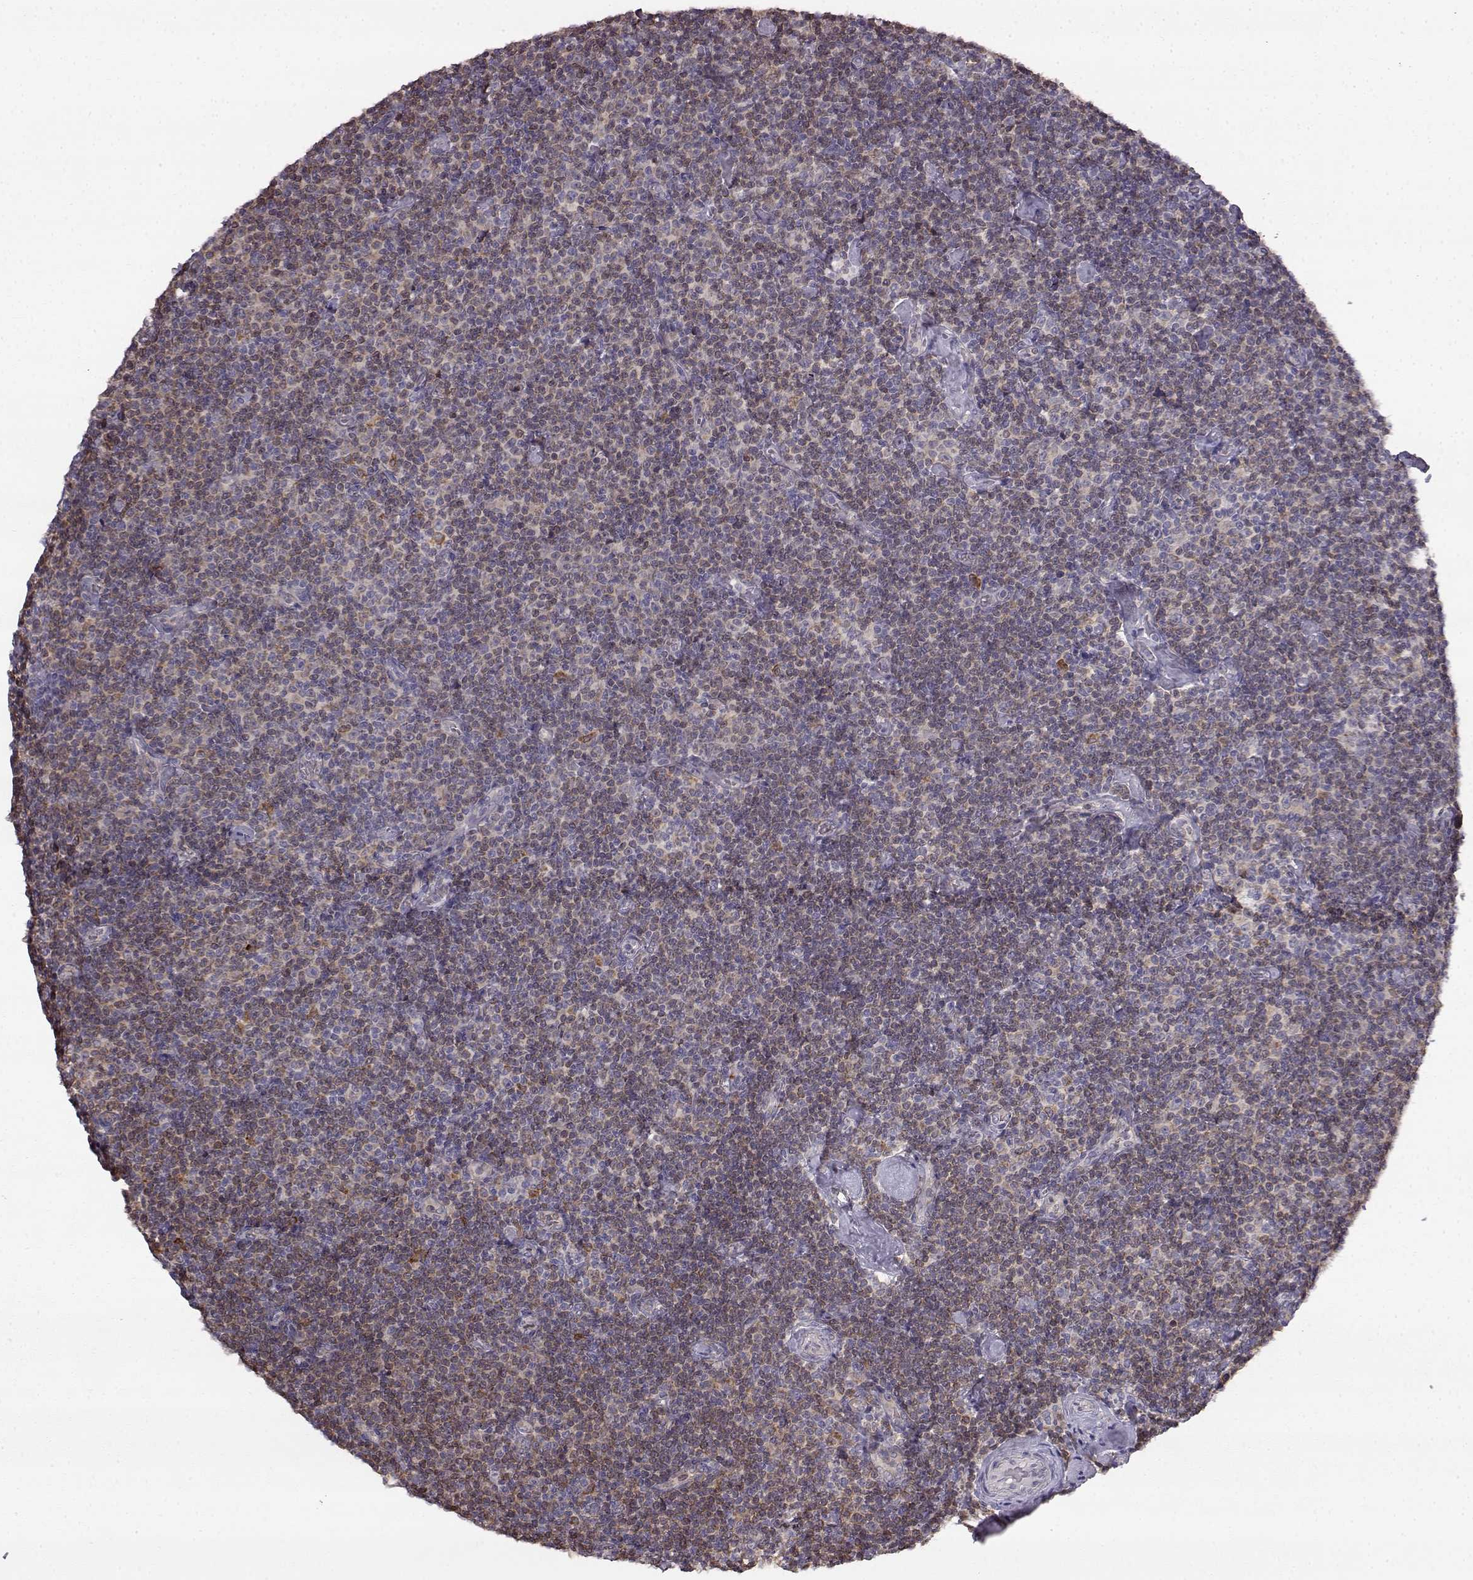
{"staining": {"intensity": "weak", "quantity": ">75%", "location": "cytoplasmic/membranous"}, "tissue": "lymphoma", "cell_type": "Tumor cells", "image_type": "cancer", "snomed": [{"axis": "morphology", "description": "Malignant lymphoma, non-Hodgkin's type, Low grade"}, {"axis": "topography", "description": "Lymph node"}], "caption": "DAB immunohistochemical staining of human malignant lymphoma, non-Hodgkin's type (low-grade) reveals weak cytoplasmic/membranous protein staining in approximately >75% of tumor cells.", "gene": "SPAG17", "patient": {"sex": "male", "age": 81}}